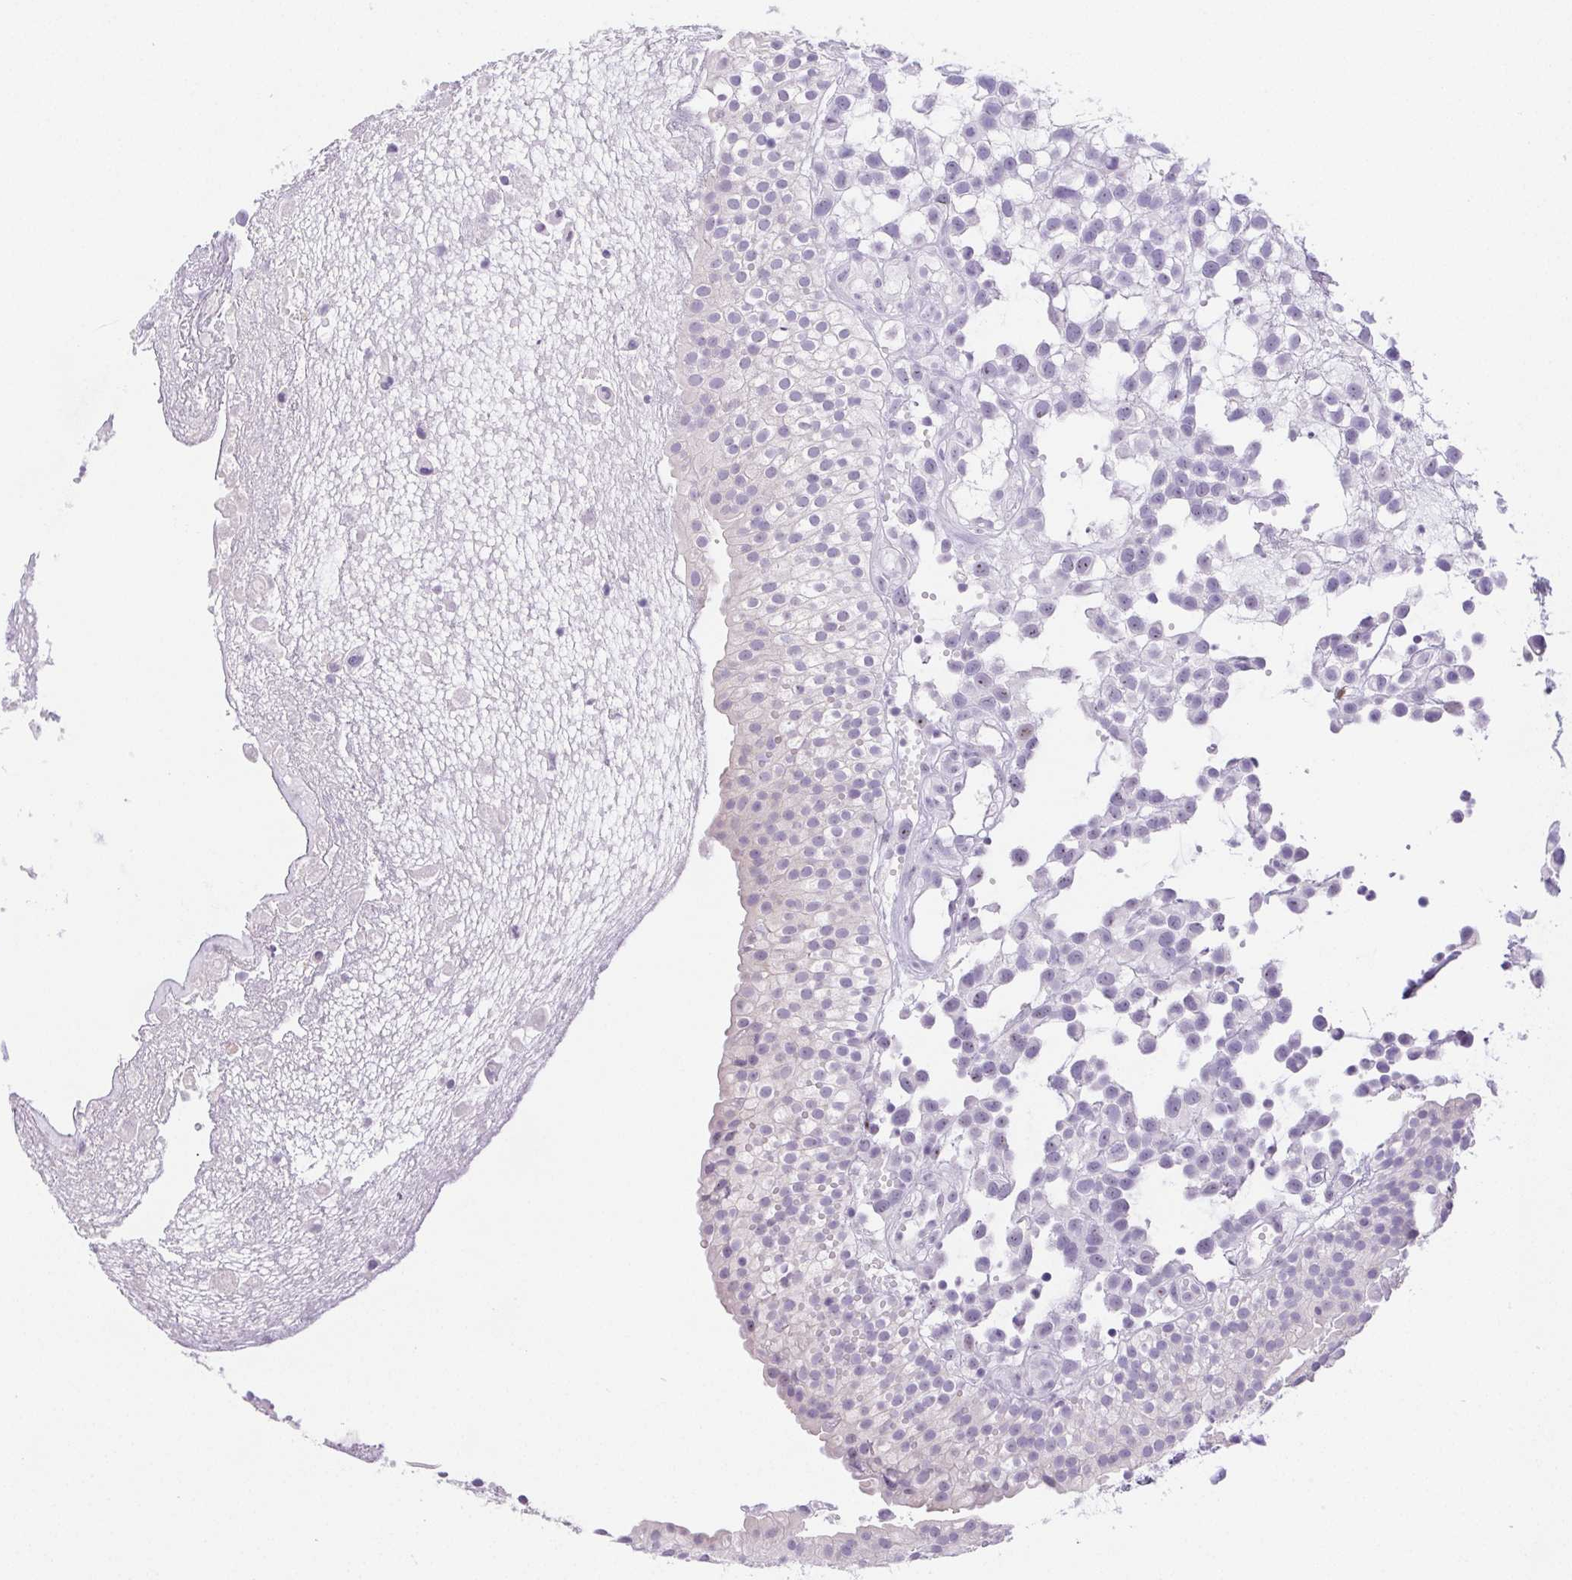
{"staining": {"intensity": "negative", "quantity": "none", "location": "none"}, "tissue": "urothelial cancer", "cell_type": "Tumor cells", "image_type": "cancer", "snomed": [{"axis": "morphology", "description": "Urothelial carcinoma, High grade"}, {"axis": "topography", "description": "Urinary bladder"}], "caption": "Tumor cells are negative for brown protein staining in high-grade urothelial carcinoma.", "gene": "ST8SIA3", "patient": {"sex": "male", "age": 56}}